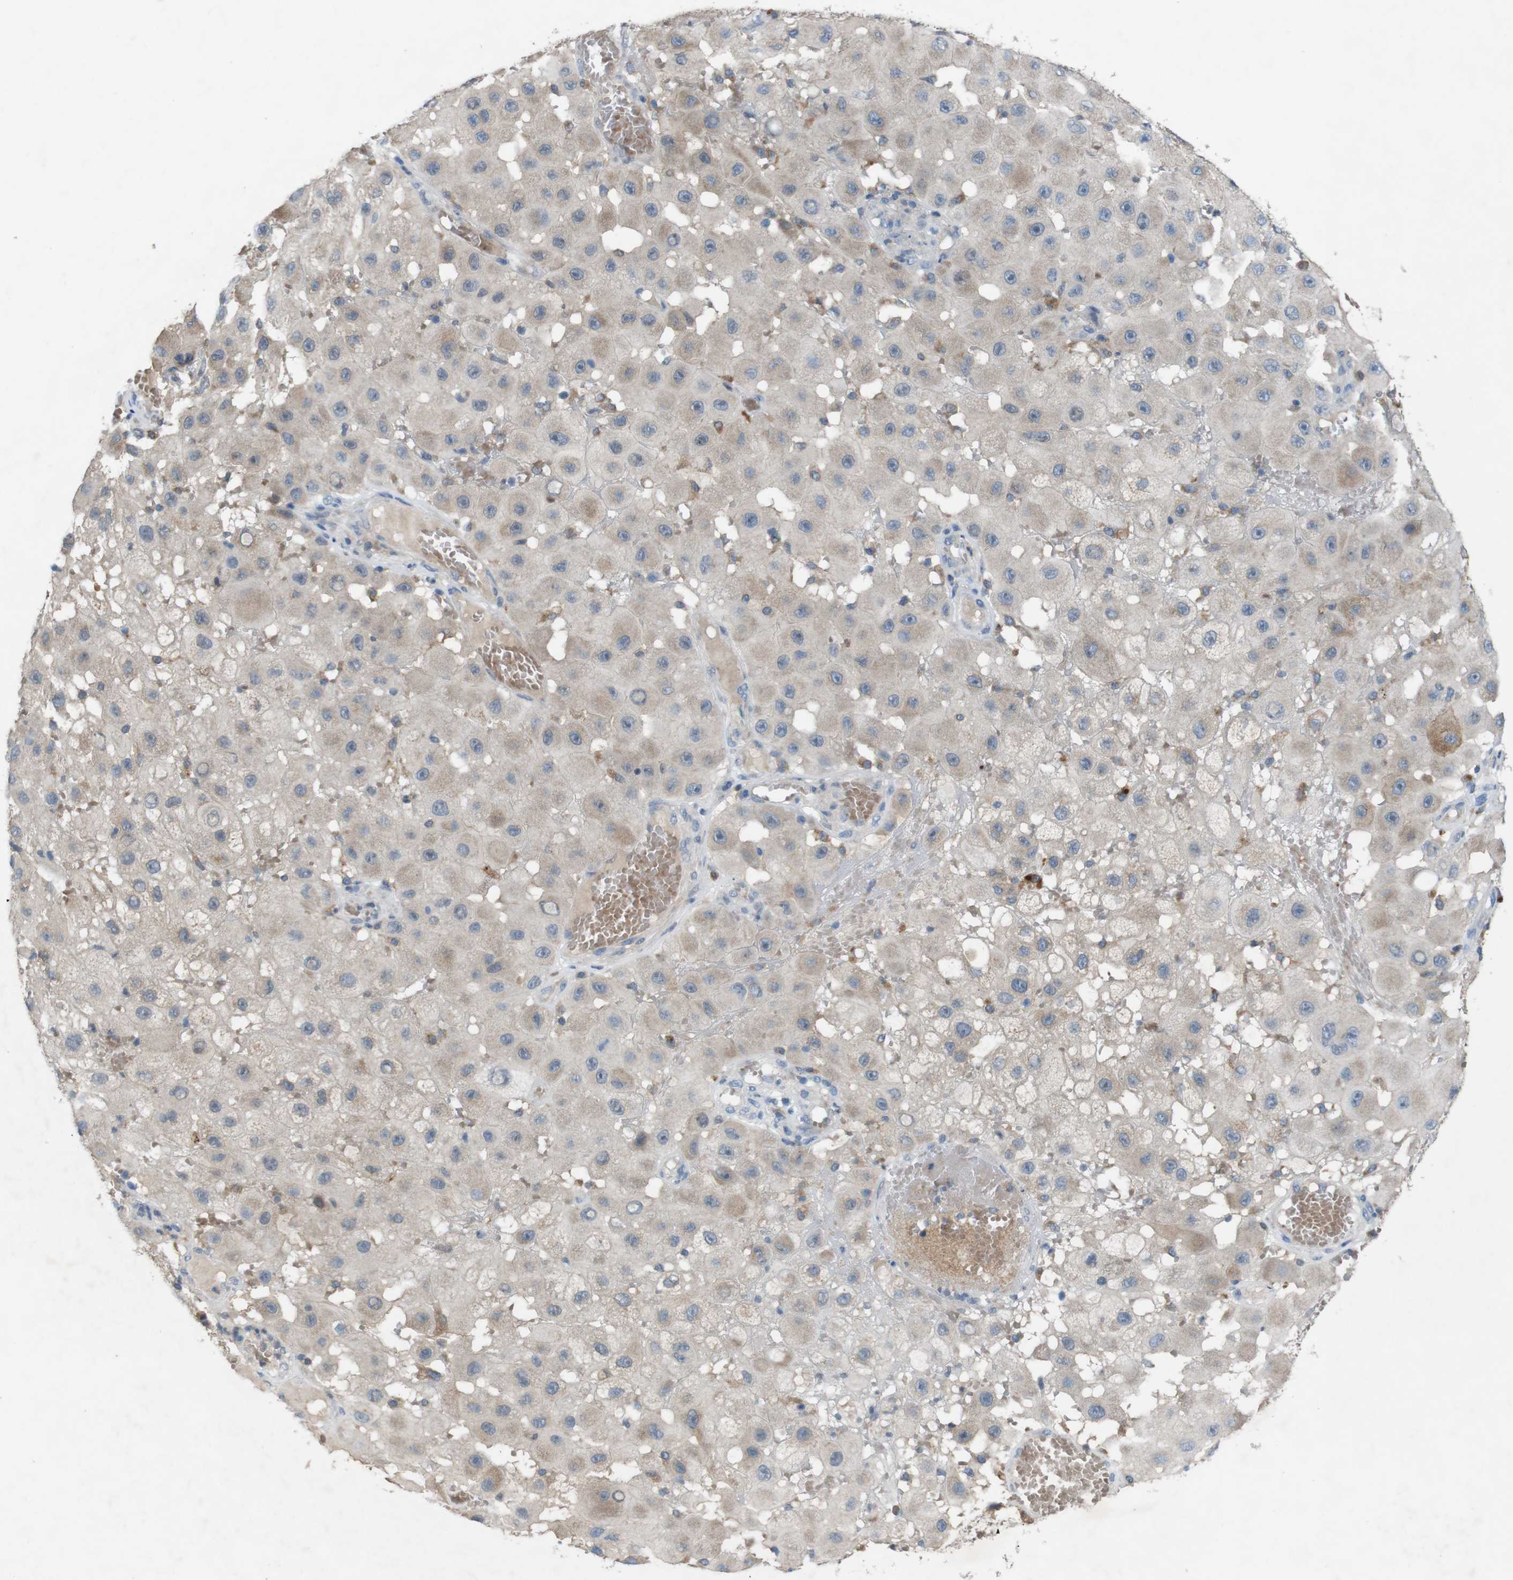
{"staining": {"intensity": "weak", "quantity": ">75%", "location": "cytoplasmic/membranous"}, "tissue": "melanoma", "cell_type": "Tumor cells", "image_type": "cancer", "snomed": [{"axis": "morphology", "description": "Malignant melanoma, NOS"}, {"axis": "topography", "description": "Skin"}], "caption": "Weak cytoplasmic/membranous protein expression is appreciated in about >75% of tumor cells in melanoma.", "gene": "MOGAT3", "patient": {"sex": "female", "age": 81}}